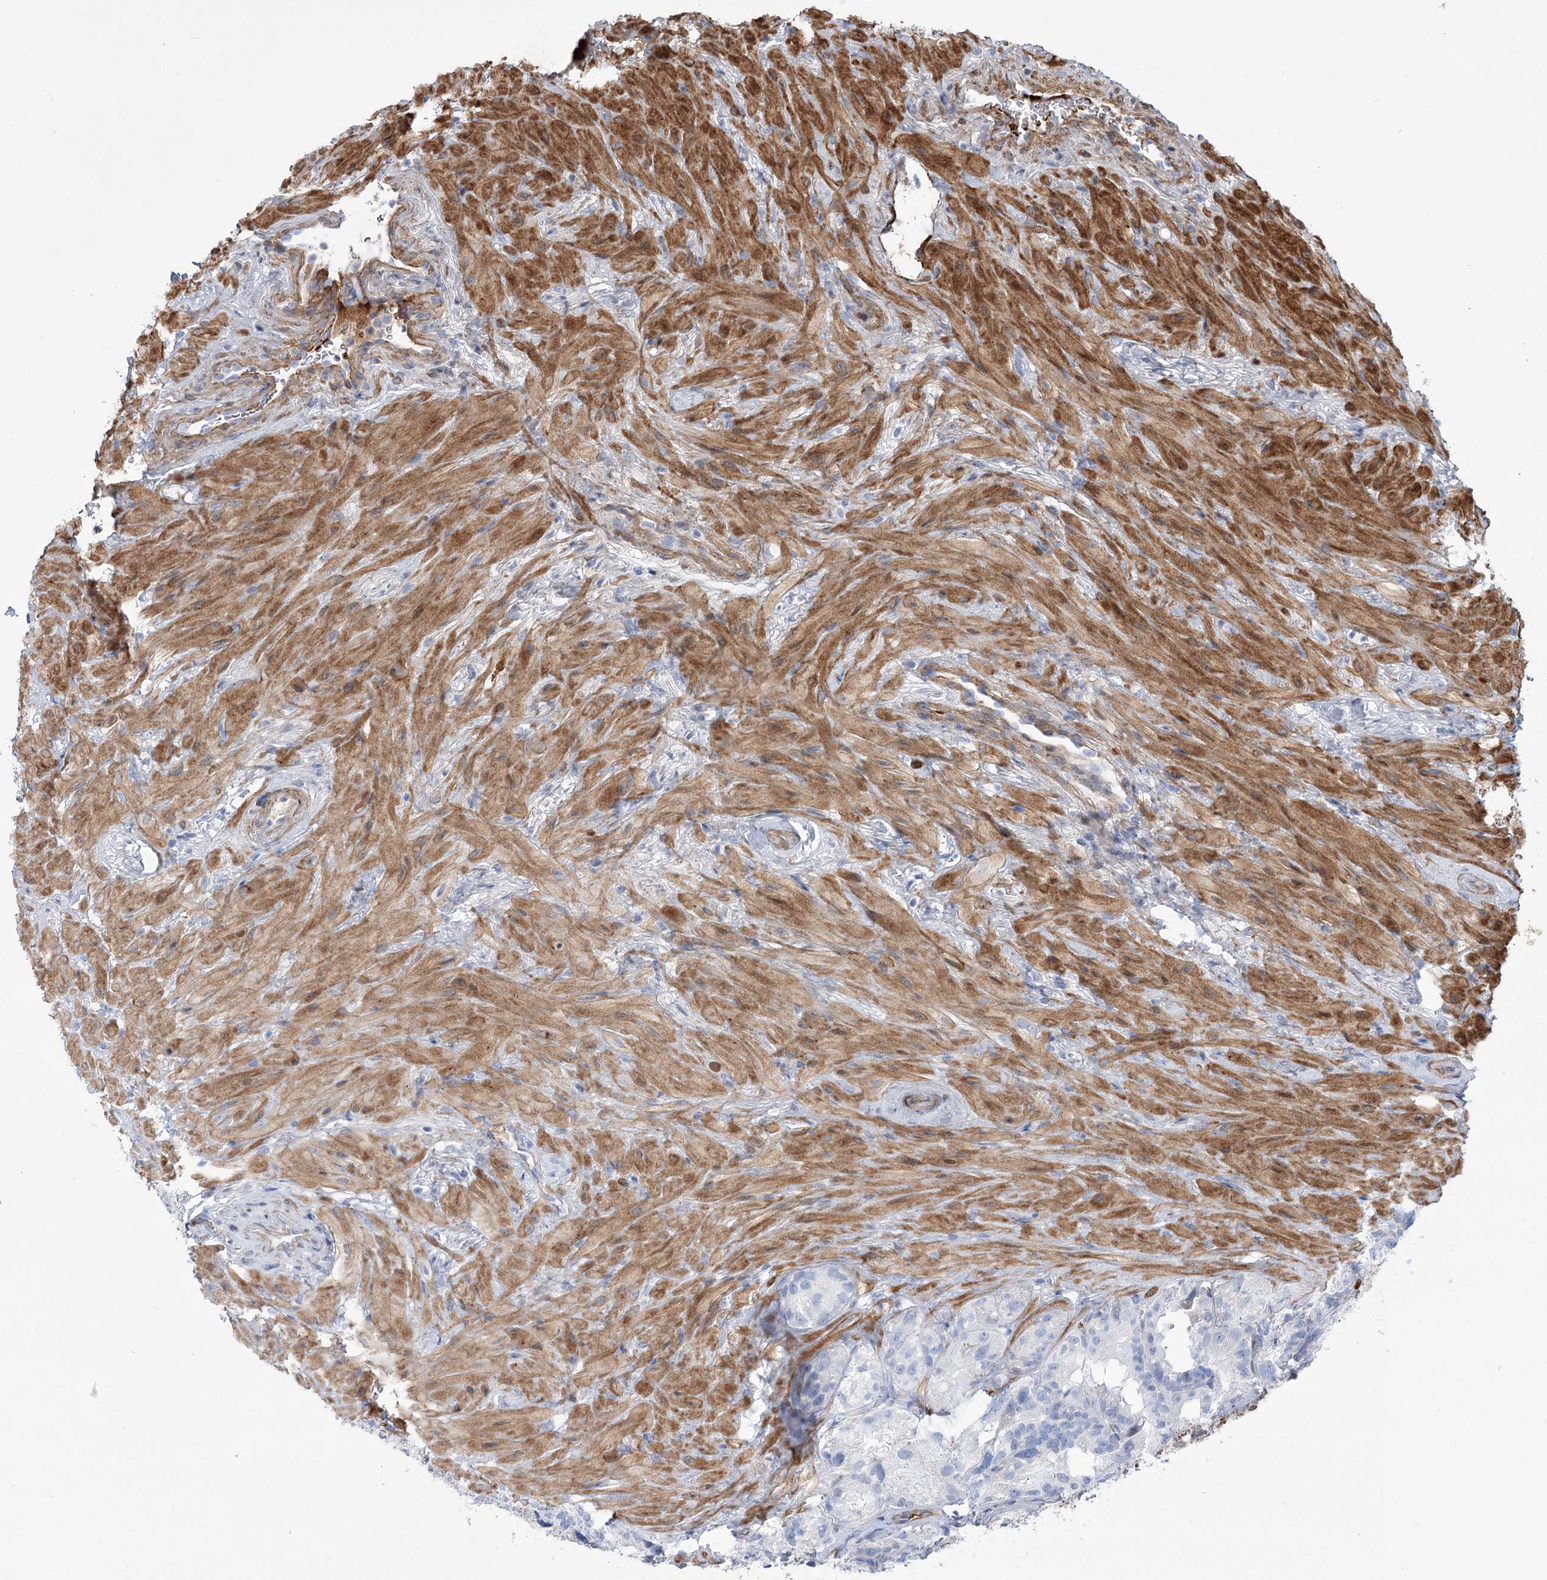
{"staining": {"intensity": "negative", "quantity": "none", "location": "none"}, "tissue": "seminal vesicle", "cell_type": "Glandular cells", "image_type": "normal", "snomed": [{"axis": "morphology", "description": "Normal tissue, NOS"}, {"axis": "topography", "description": "Seminal veicle"}], "caption": "An immunohistochemistry image of unremarkable seminal vesicle is shown. There is no staining in glandular cells of seminal vesicle.", "gene": "ANKRD23", "patient": {"sex": "male", "age": 60}}